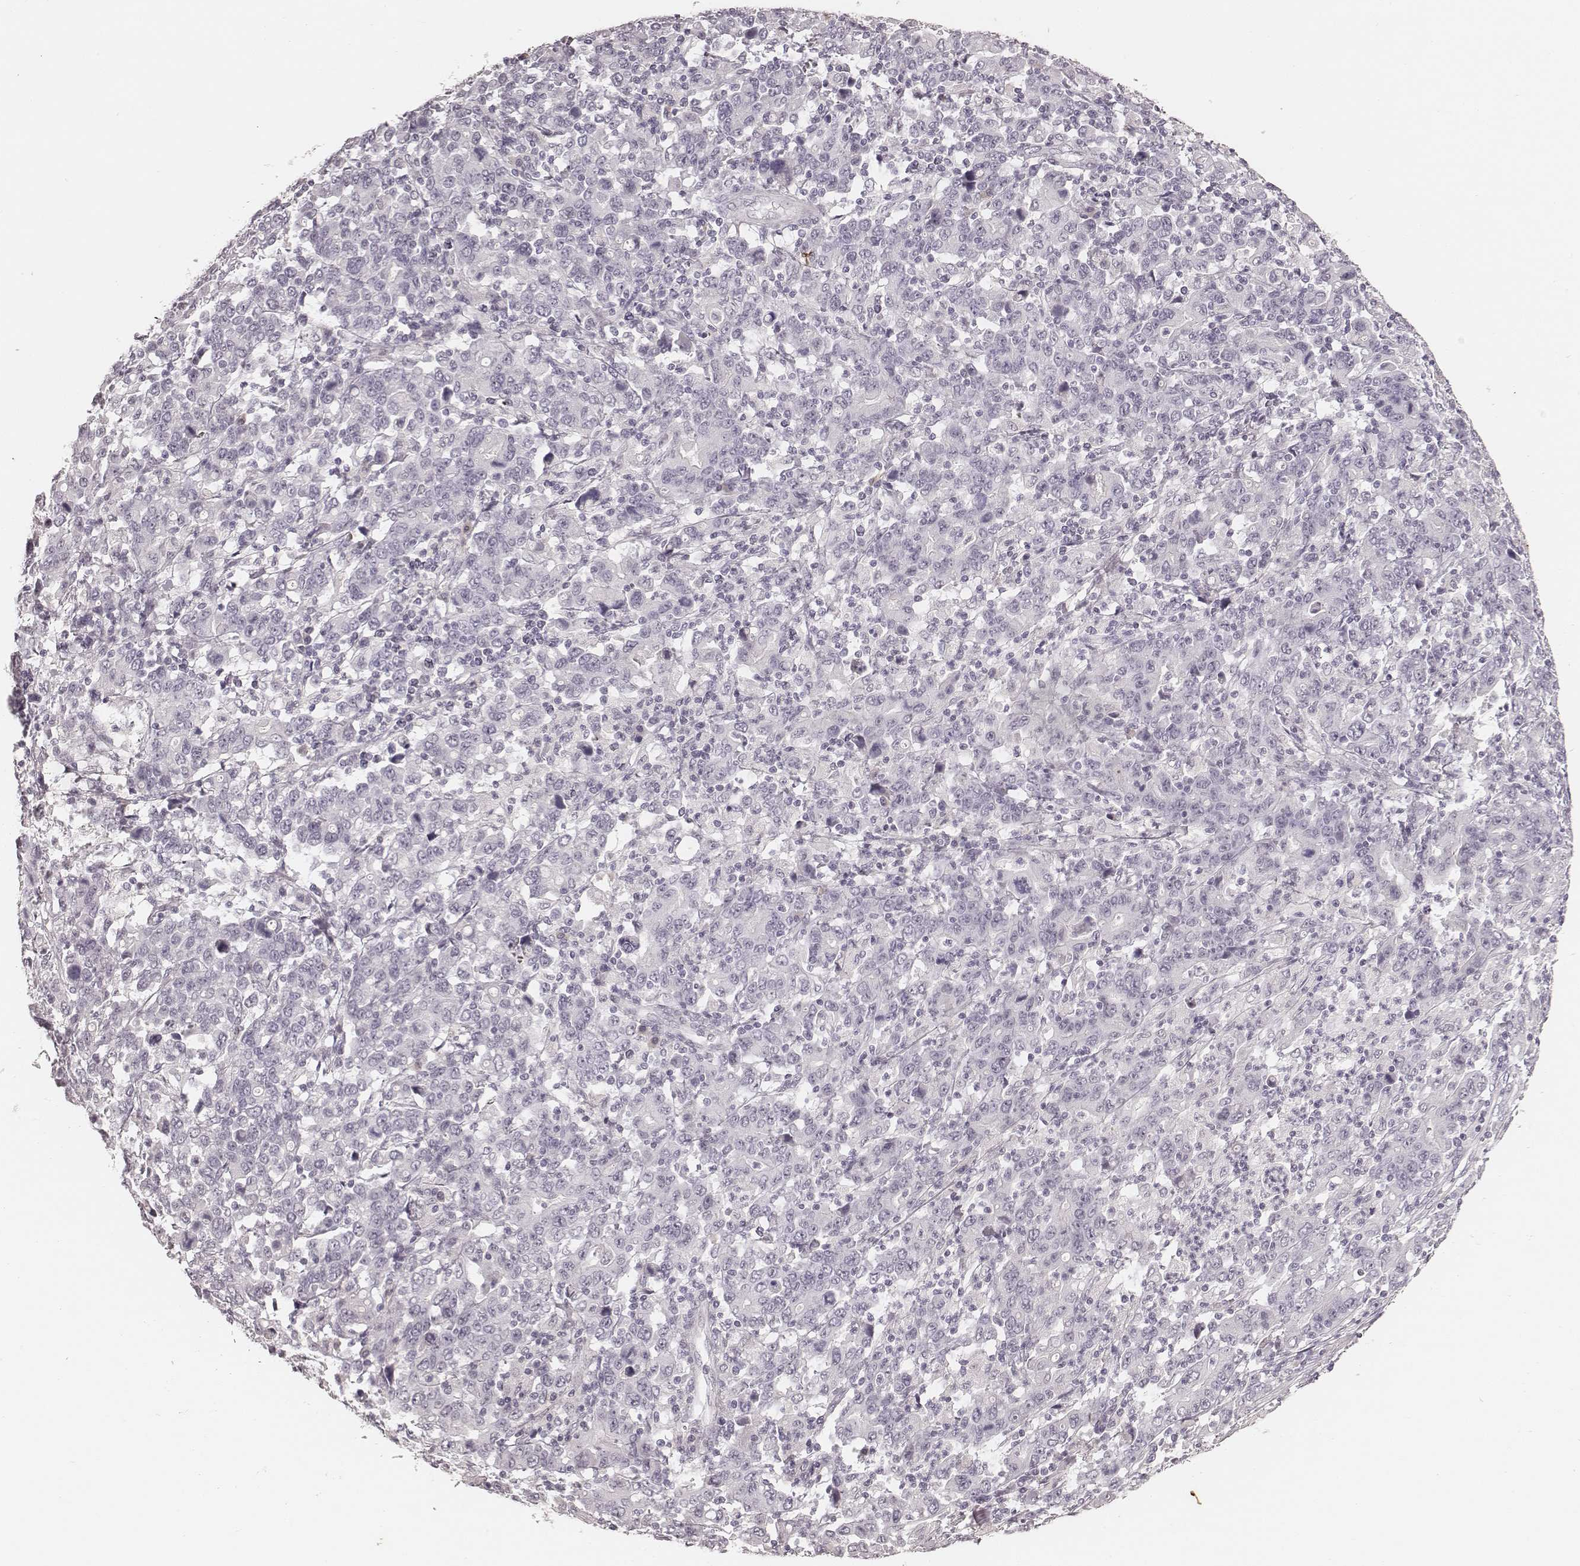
{"staining": {"intensity": "negative", "quantity": "none", "location": "none"}, "tissue": "stomach cancer", "cell_type": "Tumor cells", "image_type": "cancer", "snomed": [{"axis": "morphology", "description": "Adenocarcinoma, NOS"}, {"axis": "topography", "description": "Stomach, upper"}], "caption": "Human stomach adenocarcinoma stained for a protein using IHC shows no positivity in tumor cells.", "gene": "MSX1", "patient": {"sex": "male", "age": 69}}